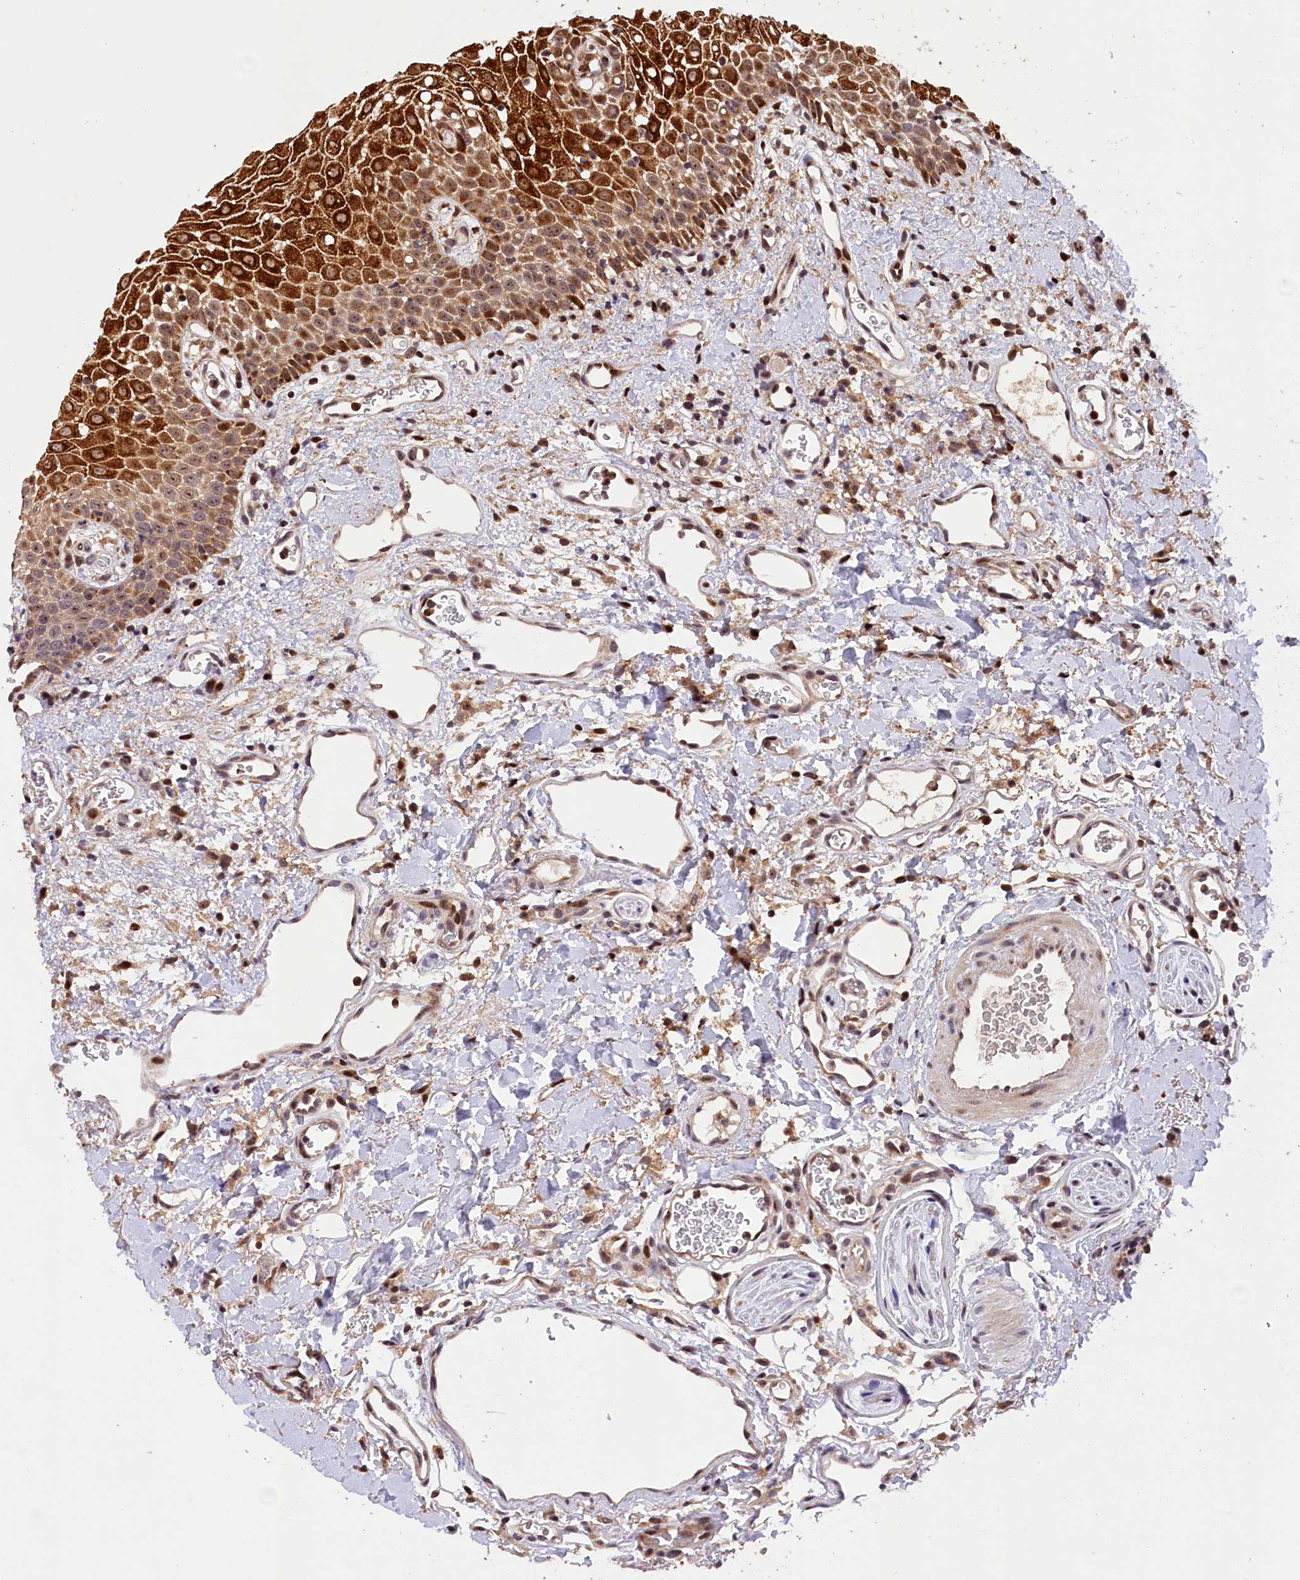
{"staining": {"intensity": "strong", "quantity": "25%-75%", "location": "cytoplasmic/membranous"}, "tissue": "oral mucosa", "cell_type": "Squamous epithelial cells", "image_type": "normal", "snomed": [{"axis": "morphology", "description": "Normal tissue, NOS"}, {"axis": "topography", "description": "Oral tissue"}], "caption": "Protein expression analysis of benign oral mucosa shows strong cytoplasmic/membranous expression in approximately 25%-75% of squamous epithelial cells.", "gene": "PHAF1", "patient": {"sex": "female", "age": 70}}